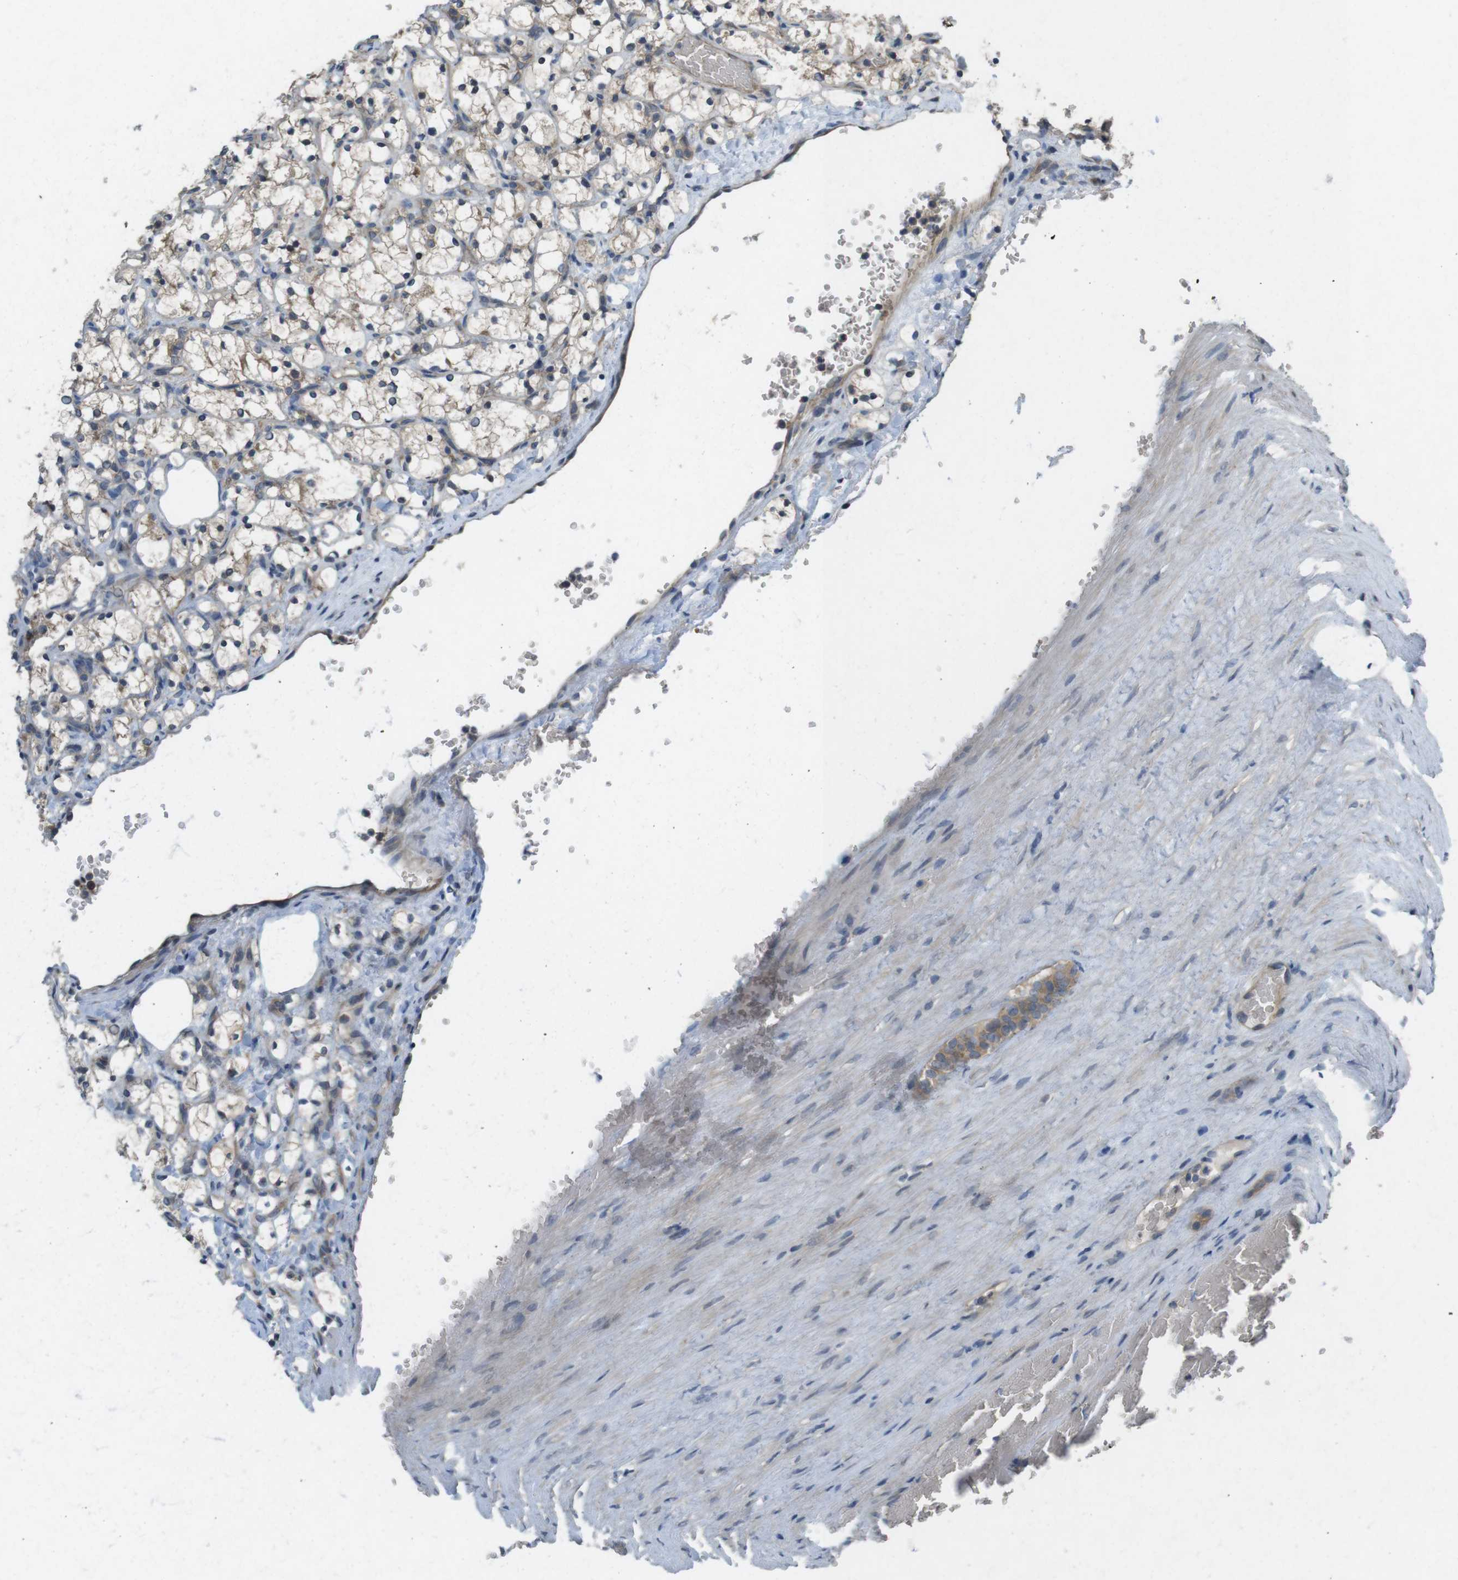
{"staining": {"intensity": "weak", "quantity": ">75%", "location": "cytoplasmic/membranous"}, "tissue": "renal cancer", "cell_type": "Tumor cells", "image_type": "cancer", "snomed": [{"axis": "morphology", "description": "Adenocarcinoma, NOS"}, {"axis": "topography", "description": "Kidney"}], "caption": "Immunohistochemistry (IHC) micrograph of adenocarcinoma (renal) stained for a protein (brown), which demonstrates low levels of weak cytoplasmic/membranous expression in about >75% of tumor cells.", "gene": "SUGT1", "patient": {"sex": "female", "age": 69}}